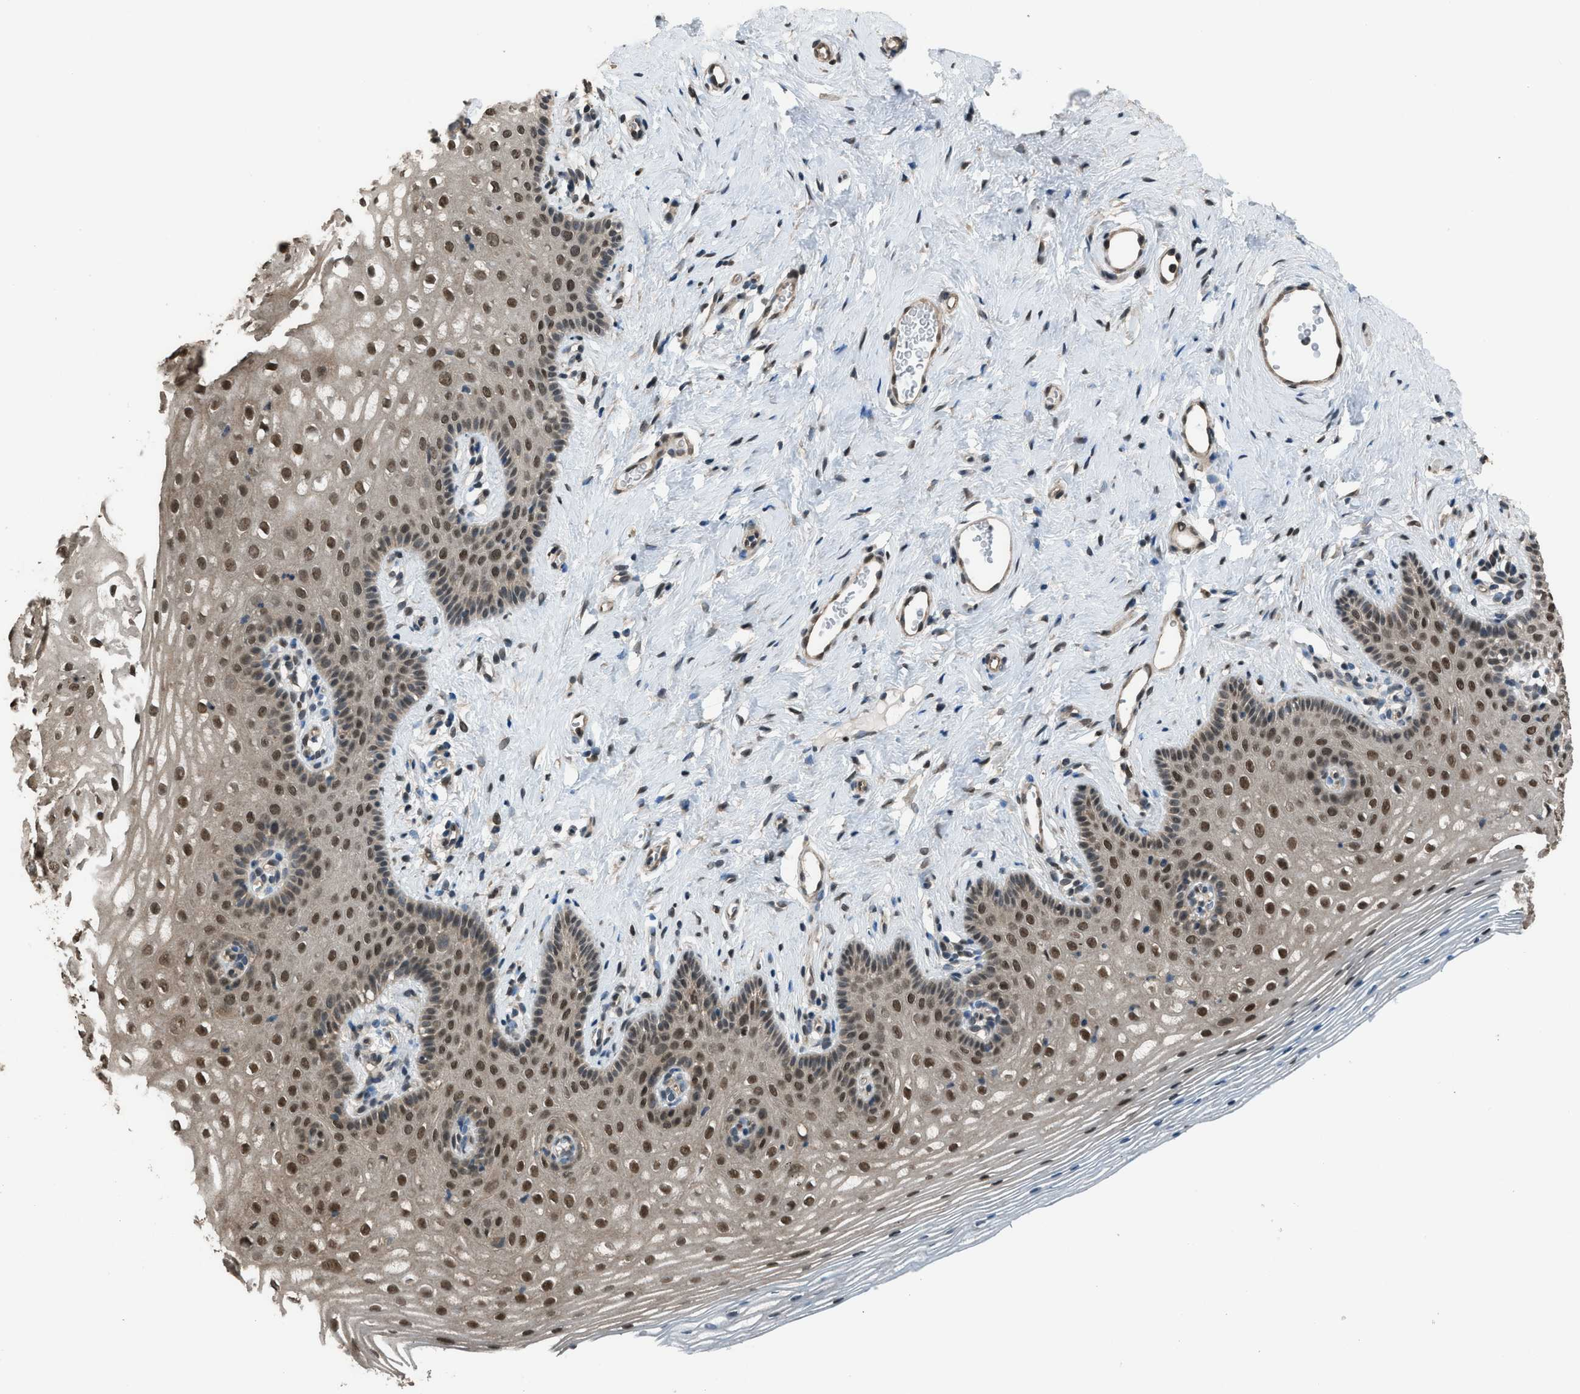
{"staining": {"intensity": "moderate", "quantity": ">75%", "location": "cytoplasmic/membranous,nuclear"}, "tissue": "vagina", "cell_type": "Squamous epithelial cells", "image_type": "normal", "snomed": [{"axis": "morphology", "description": "Normal tissue, NOS"}, {"axis": "topography", "description": "Vagina"}], "caption": "The histopathology image exhibits staining of normal vagina, revealing moderate cytoplasmic/membranous,nuclear protein expression (brown color) within squamous epithelial cells. (Stains: DAB (3,3'-diaminobenzidine) in brown, nuclei in blue, Microscopy: brightfield microscopy at high magnification).", "gene": "KPNA6", "patient": {"sex": "female", "age": 32}}